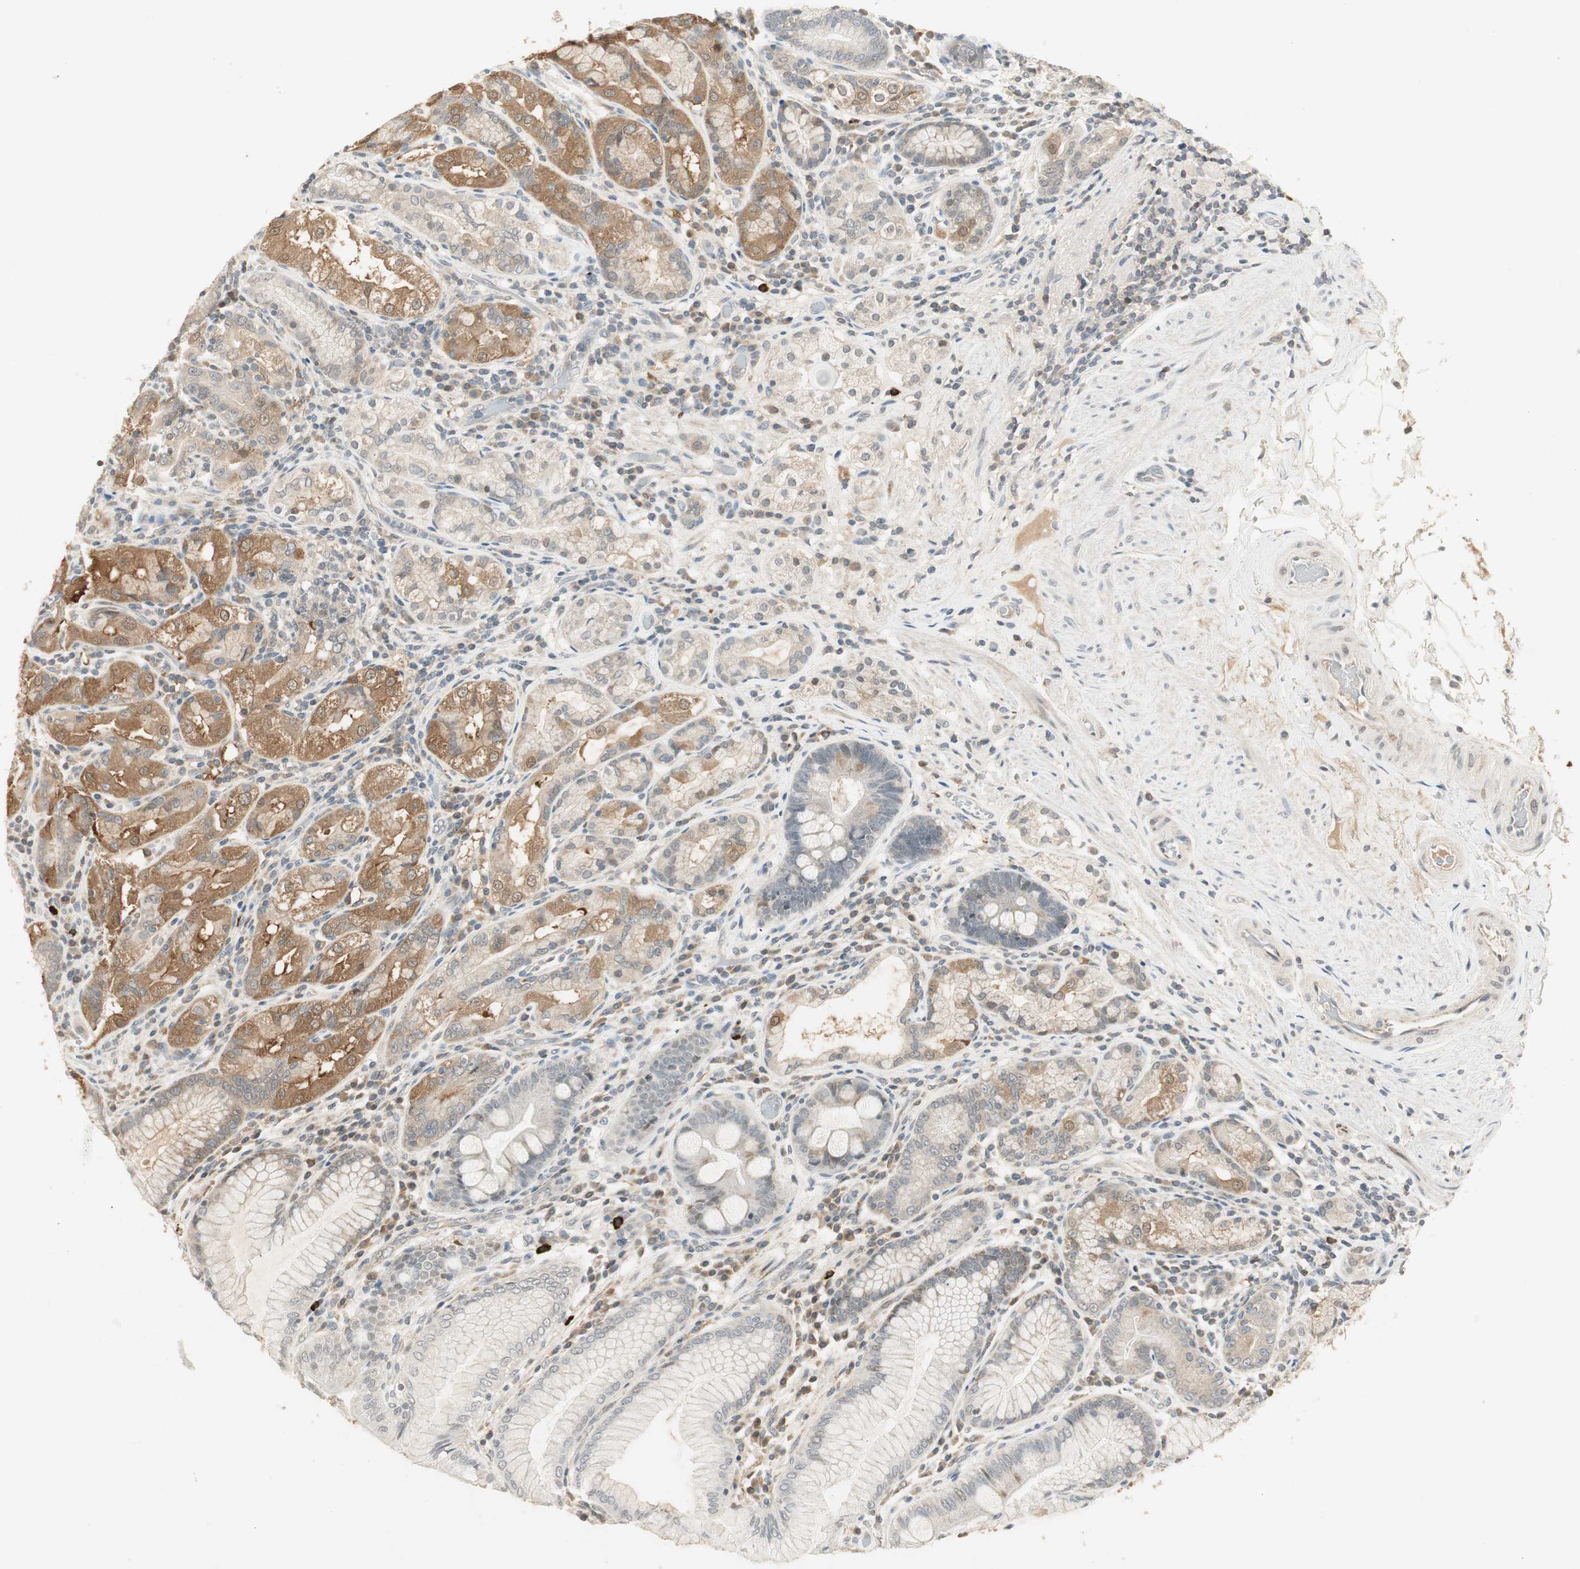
{"staining": {"intensity": "moderate", "quantity": ">75%", "location": "cytoplasmic/membranous"}, "tissue": "stomach", "cell_type": "Glandular cells", "image_type": "normal", "snomed": [{"axis": "morphology", "description": "Normal tissue, NOS"}, {"axis": "topography", "description": "Stomach, lower"}], "caption": "Immunohistochemical staining of unremarkable human stomach displays medium levels of moderate cytoplasmic/membranous positivity in about >75% of glandular cells. (DAB (3,3'-diaminobenzidine) IHC, brown staining for protein, blue staining for nuclei).", "gene": "USP2", "patient": {"sex": "female", "age": 76}}